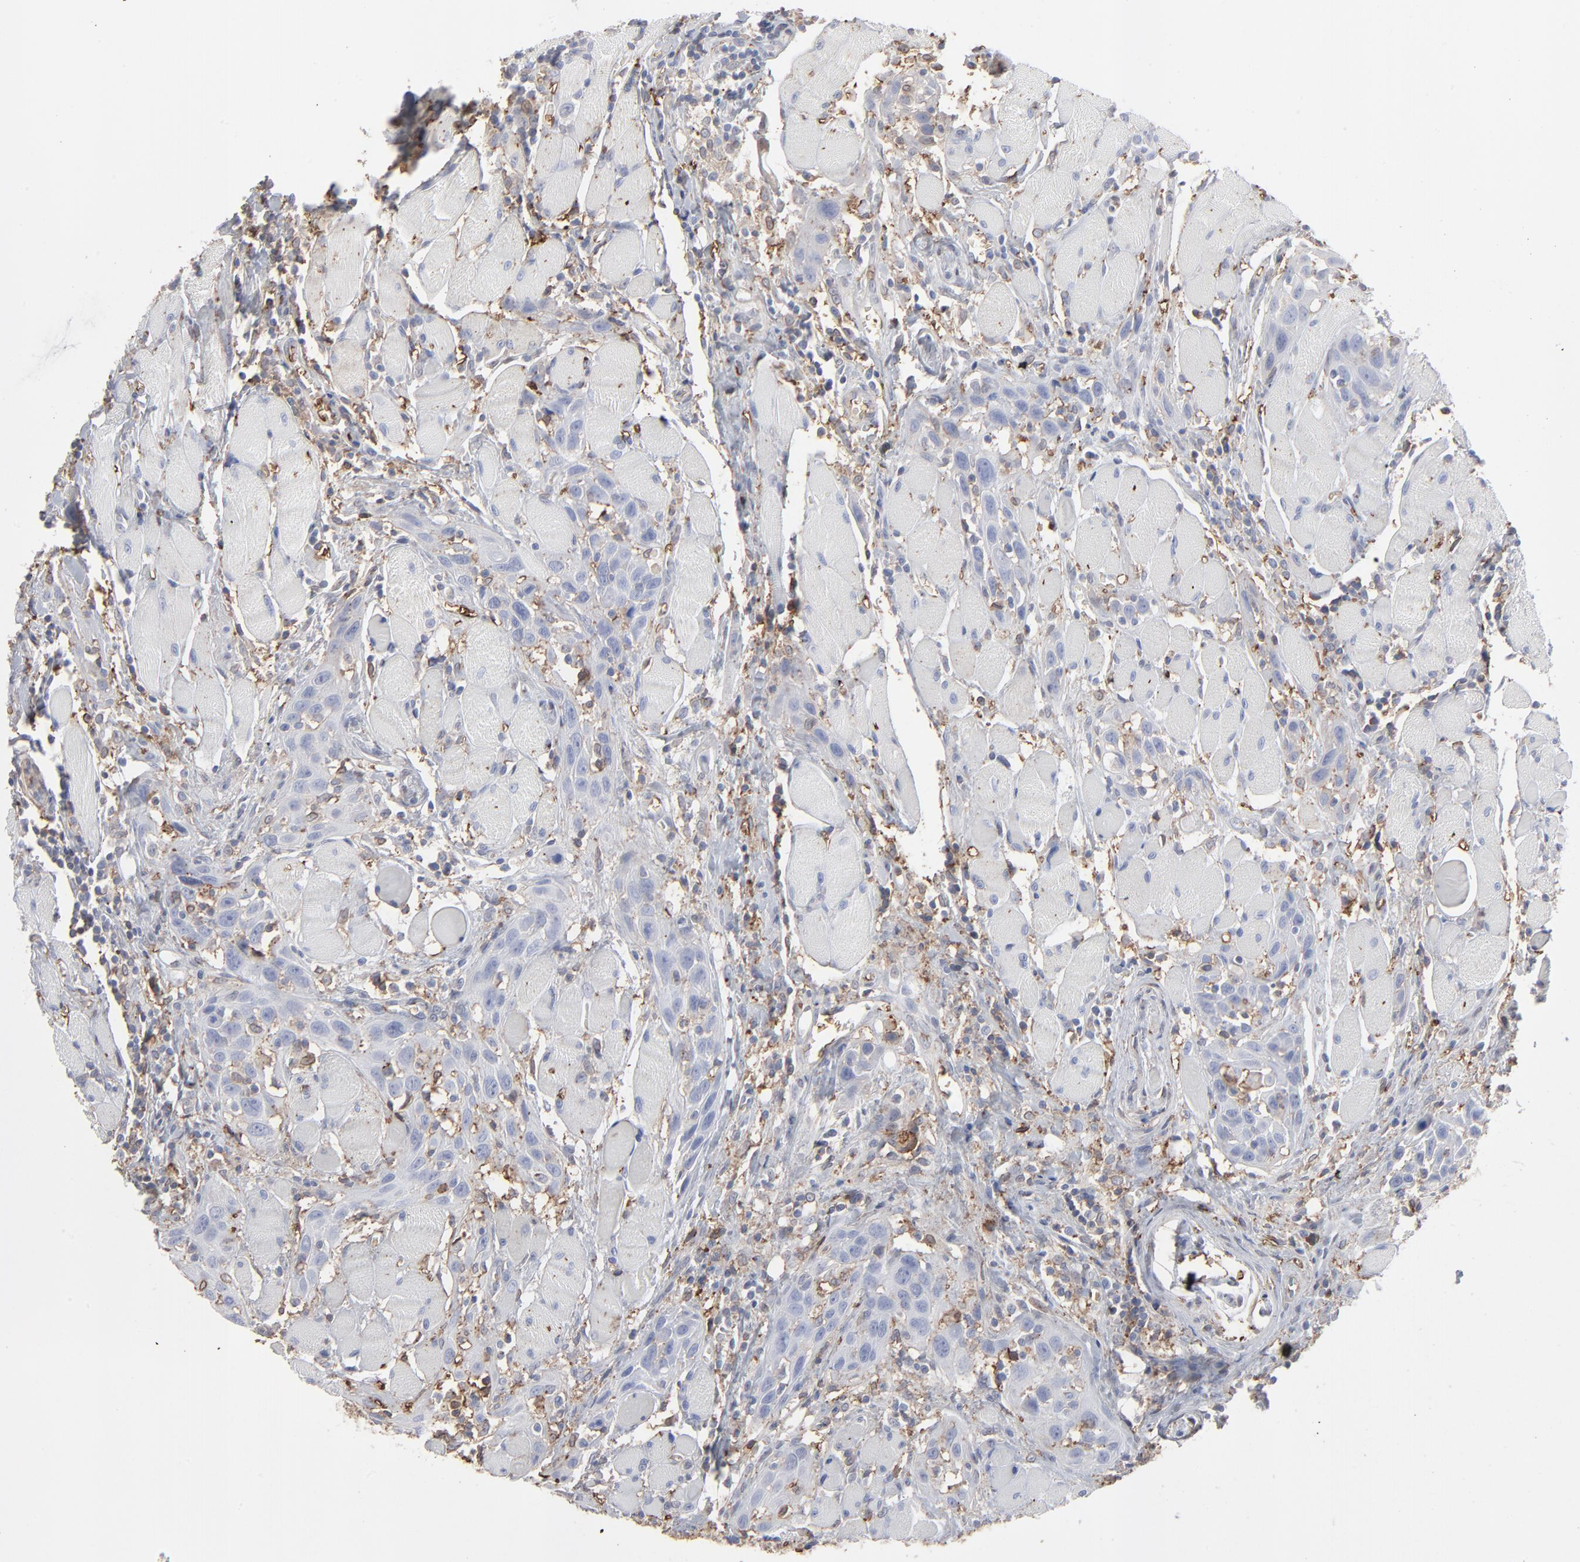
{"staining": {"intensity": "weak", "quantity": "25%-75%", "location": "cytoplasmic/membranous"}, "tissue": "head and neck cancer", "cell_type": "Tumor cells", "image_type": "cancer", "snomed": [{"axis": "morphology", "description": "Squamous cell carcinoma, NOS"}, {"axis": "topography", "description": "Oral tissue"}, {"axis": "topography", "description": "Head-Neck"}], "caption": "Immunohistochemical staining of squamous cell carcinoma (head and neck) demonstrates weak cytoplasmic/membranous protein positivity in approximately 25%-75% of tumor cells. (IHC, brightfield microscopy, high magnification).", "gene": "ANXA5", "patient": {"sex": "female", "age": 50}}